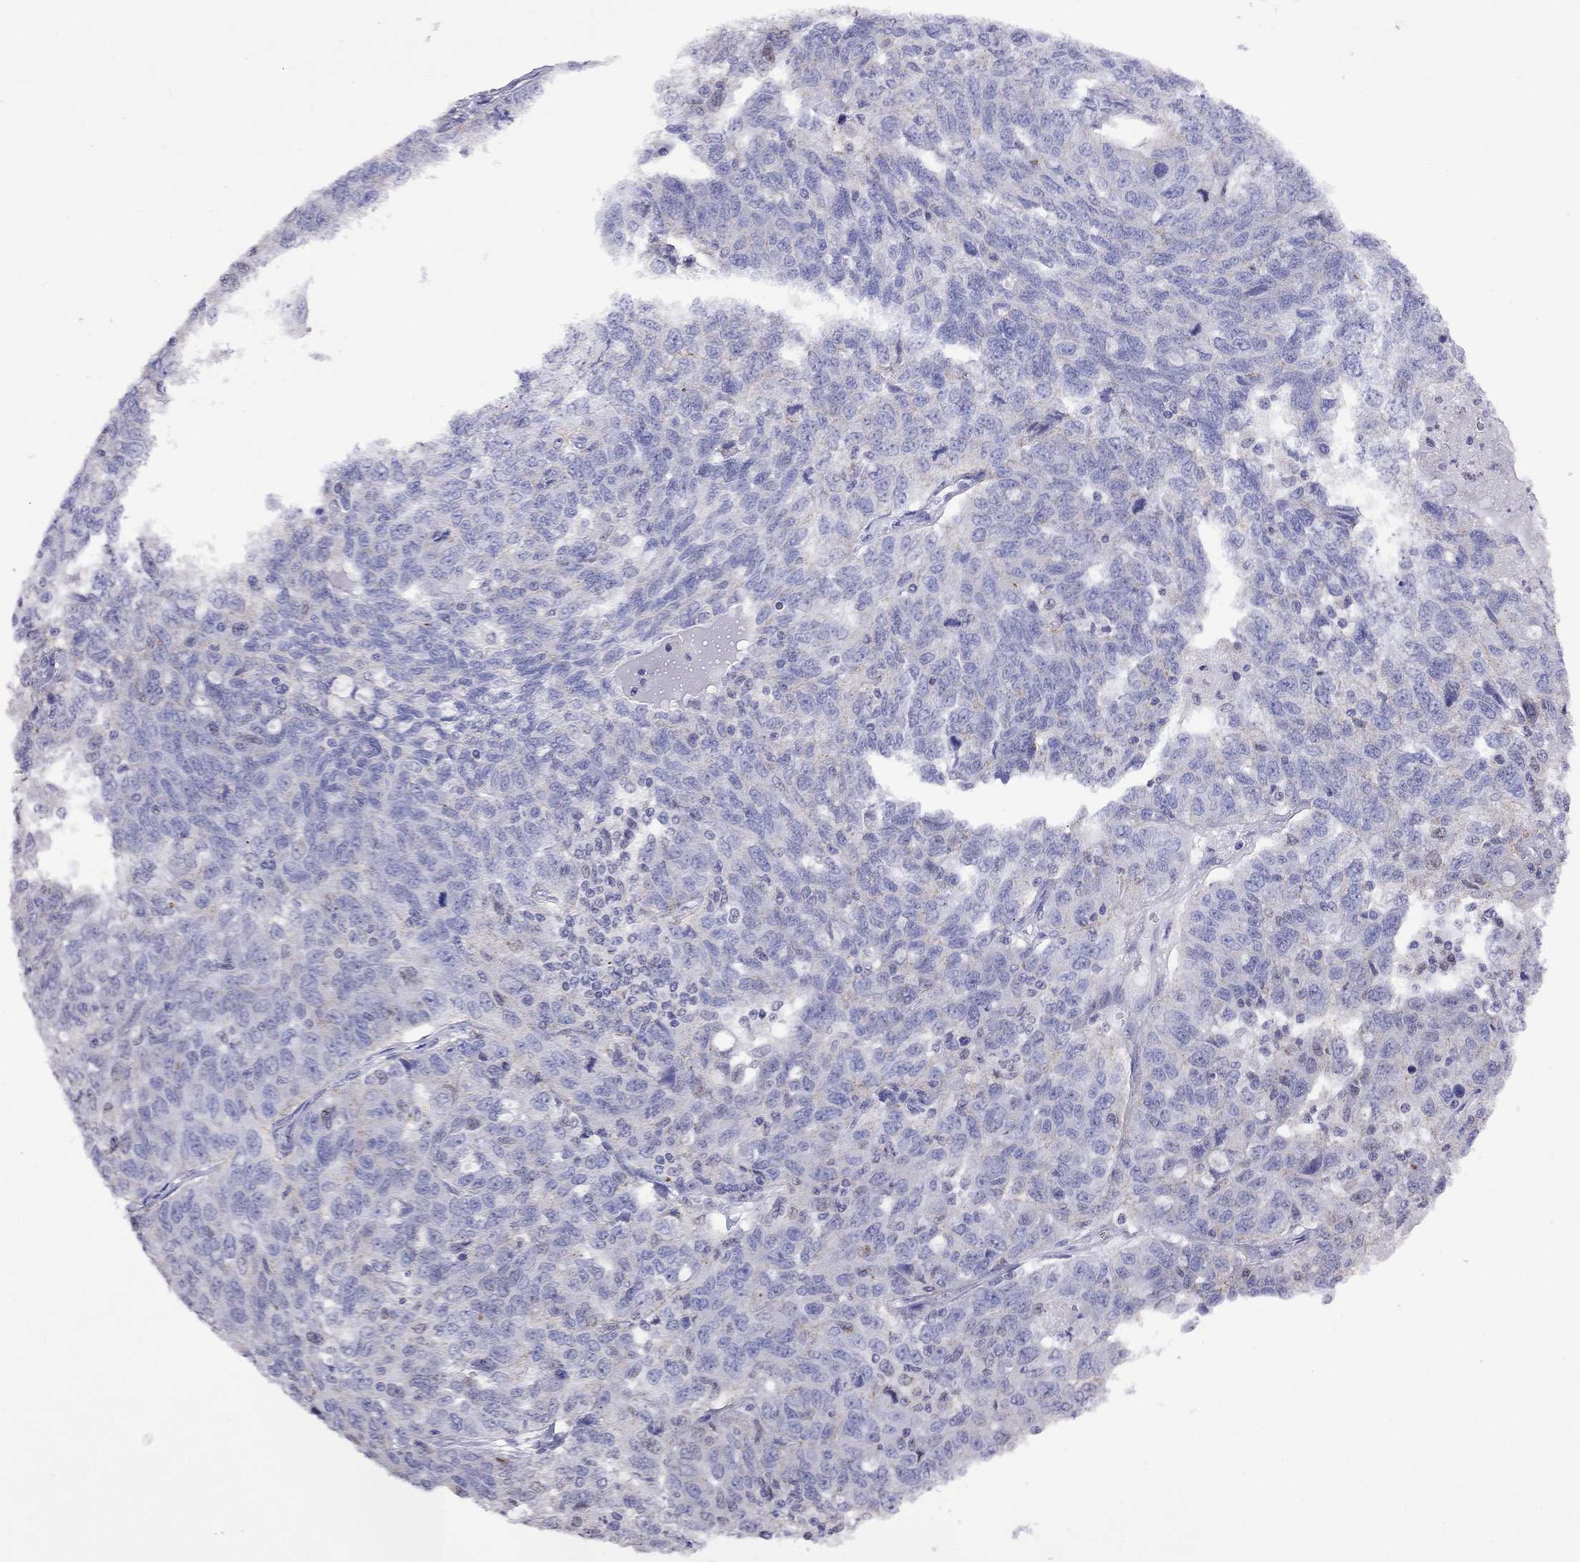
{"staining": {"intensity": "negative", "quantity": "none", "location": "none"}, "tissue": "ovarian cancer", "cell_type": "Tumor cells", "image_type": "cancer", "snomed": [{"axis": "morphology", "description": "Cystadenocarcinoma, serous, NOS"}, {"axis": "topography", "description": "Ovary"}], "caption": "High power microscopy micrograph of an immunohistochemistry (IHC) histopathology image of ovarian serous cystadenocarcinoma, revealing no significant expression in tumor cells.", "gene": "MPZ", "patient": {"sex": "female", "age": 71}}